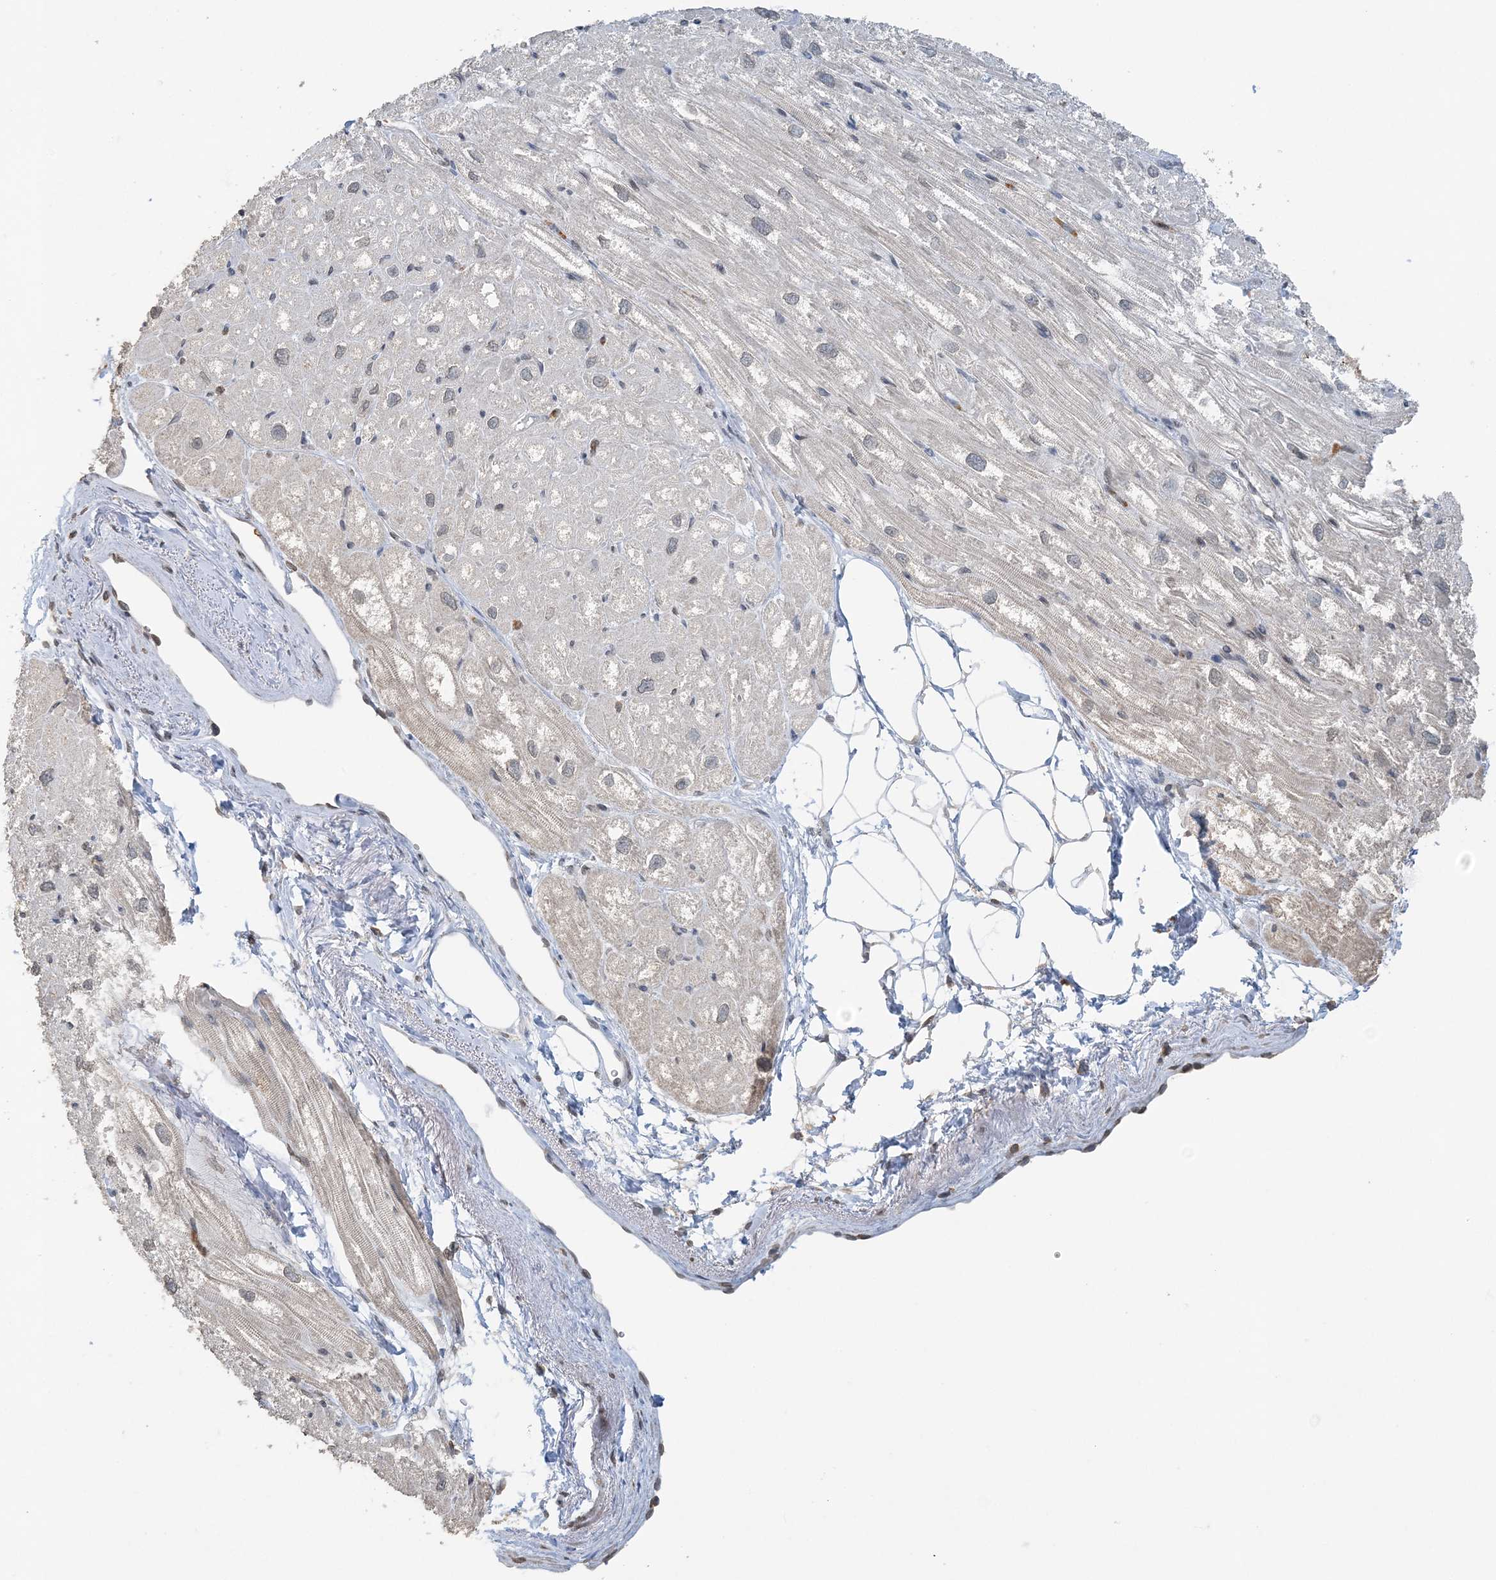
{"staining": {"intensity": "moderate", "quantity": "<25%", "location": "cytoplasmic/membranous"}, "tissue": "heart muscle", "cell_type": "Cardiomyocytes", "image_type": "normal", "snomed": [{"axis": "morphology", "description": "Normal tissue, NOS"}, {"axis": "topography", "description": "Heart"}], "caption": "Immunohistochemistry photomicrograph of benign heart muscle stained for a protein (brown), which exhibits low levels of moderate cytoplasmic/membranous positivity in approximately <25% of cardiomyocytes.", "gene": "FAM110A", "patient": {"sex": "male", "age": 50}}